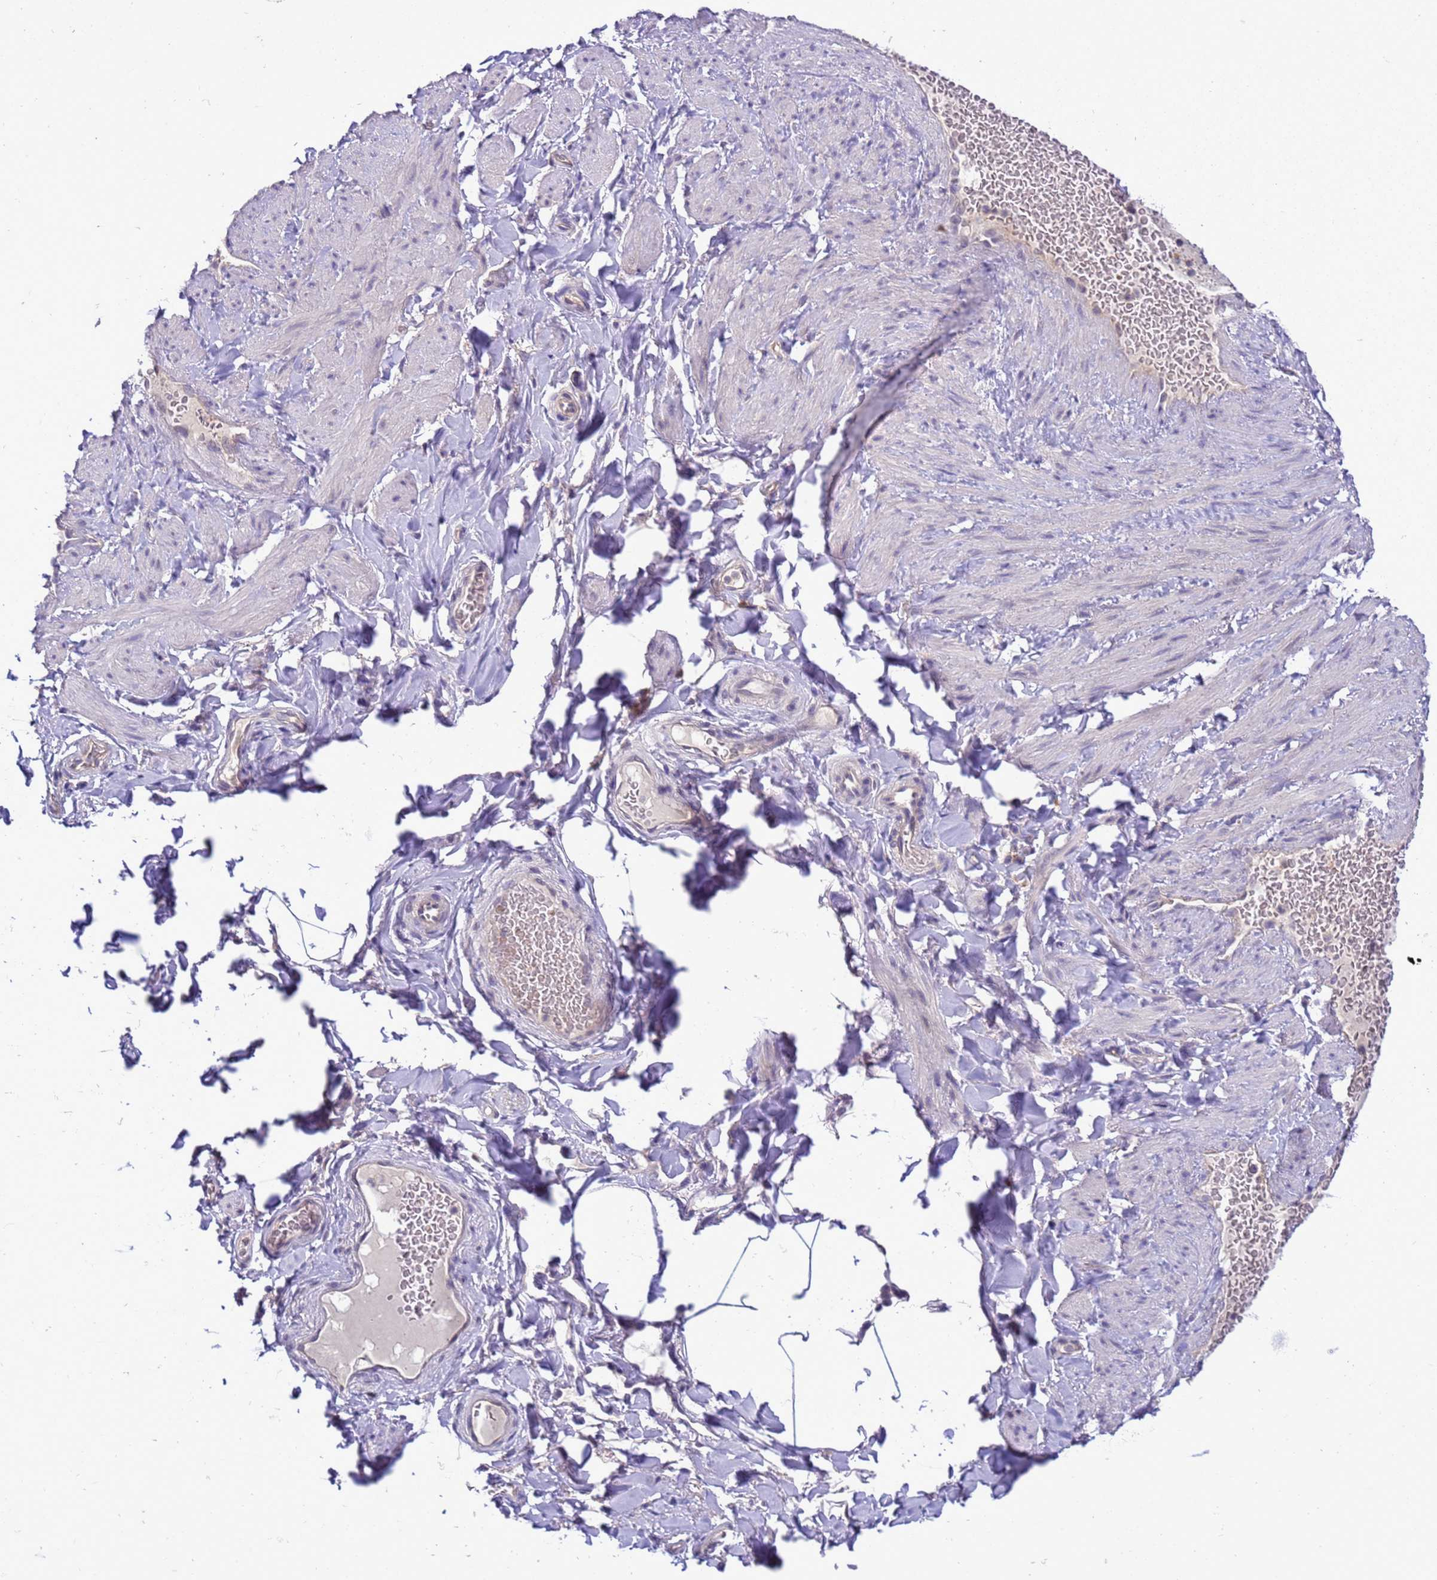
{"staining": {"intensity": "weak", "quantity": ">75%", "location": "cytoplasmic/membranous"}, "tissue": "adipose tissue", "cell_type": "Adipocytes", "image_type": "normal", "snomed": [{"axis": "morphology", "description": "Normal tissue, NOS"}, {"axis": "topography", "description": "Soft tissue"}, {"axis": "topography", "description": "Vascular tissue"}], "caption": "An immunohistochemistry (IHC) photomicrograph of normal tissue is shown. Protein staining in brown shows weak cytoplasmic/membranous positivity in adipose tissue within adipocytes. (IHC, brightfield microscopy, high magnification).", "gene": "DDI2", "patient": {"sex": "male", "age": 54}}